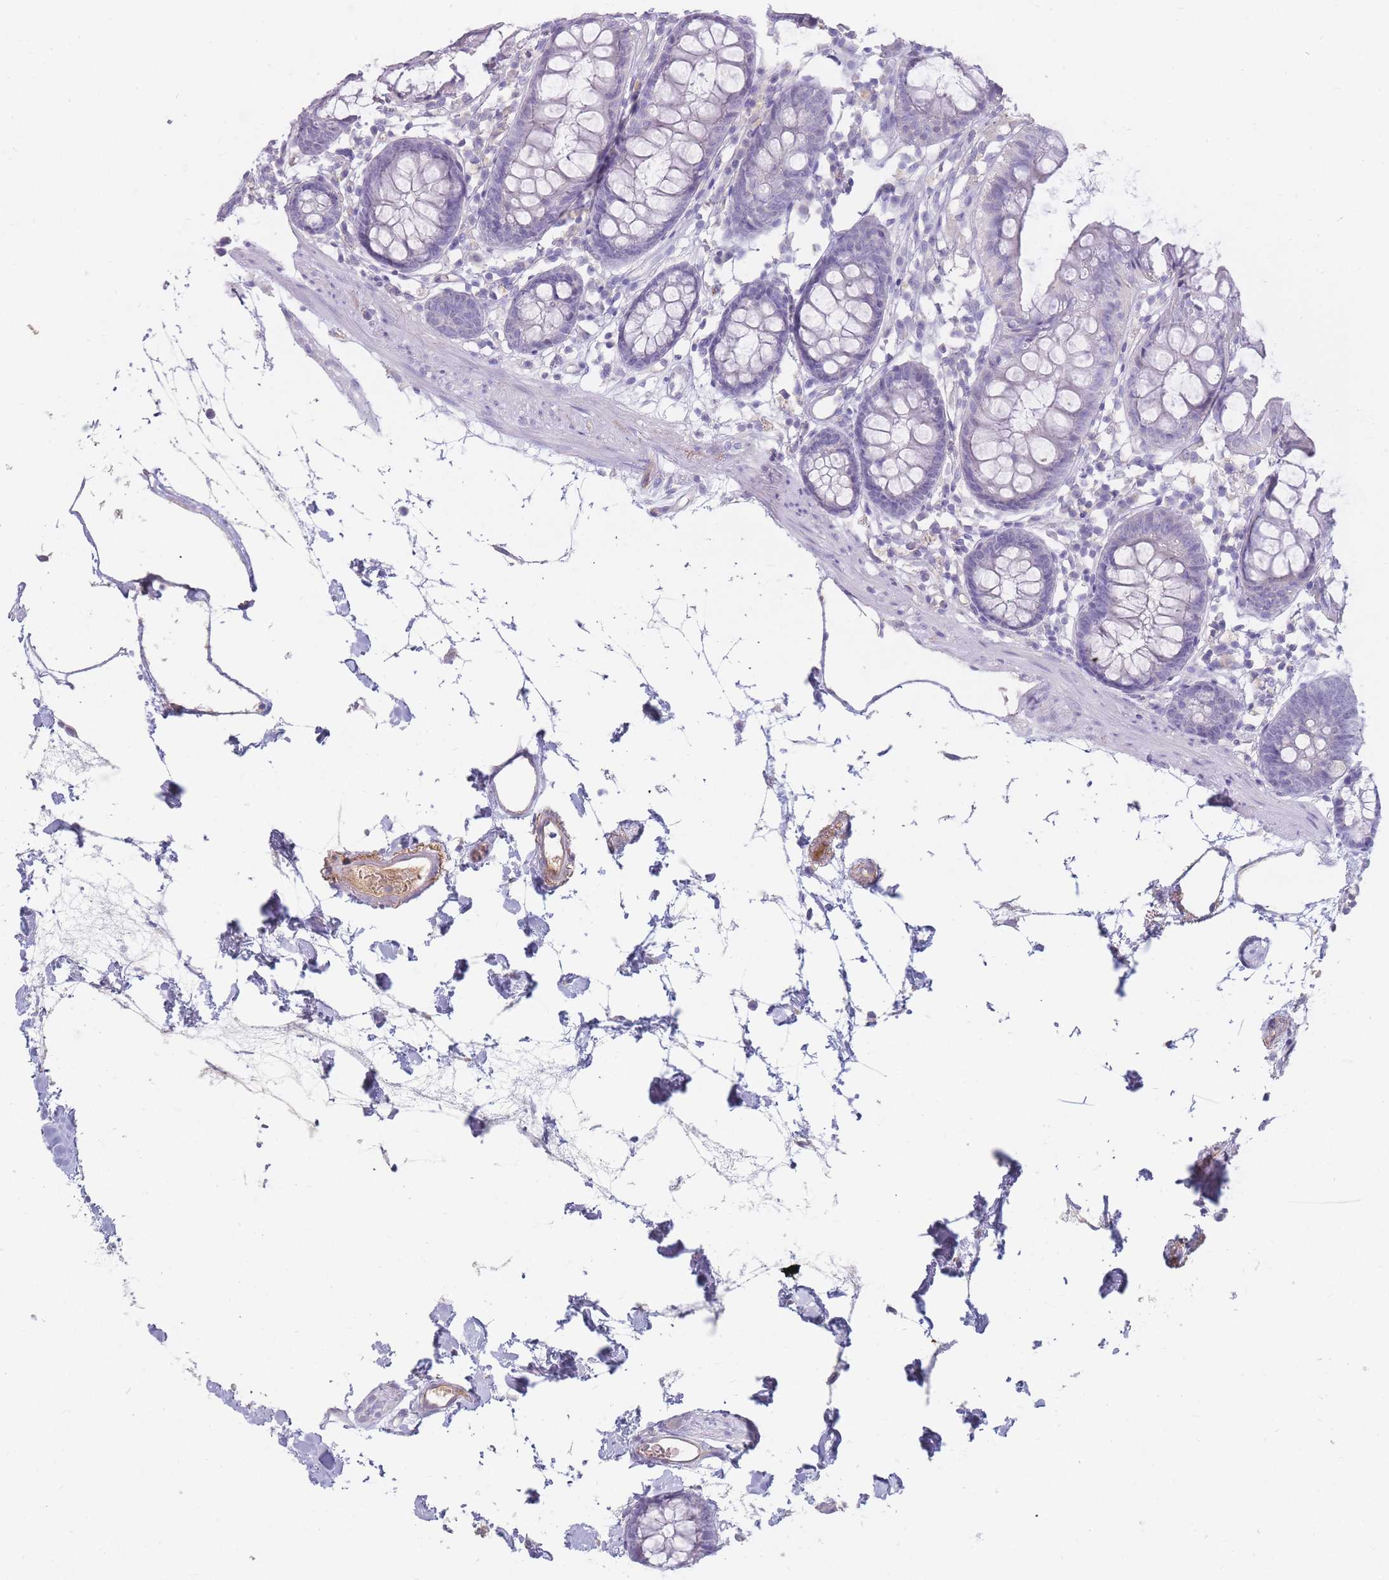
{"staining": {"intensity": "weak", "quantity": "<25%", "location": "cytoplasmic/membranous"}, "tissue": "colon", "cell_type": "Endothelial cells", "image_type": "normal", "snomed": [{"axis": "morphology", "description": "Normal tissue, NOS"}, {"axis": "topography", "description": "Colon"}], "caption": "DAB immunohistochemical staining of normal colon demonstrates no significant expression in endothelial cells. (DAB IHC visualized using brightfield microscopy, high magnification).", "gene": "PRG4", "patient": {"sex": "female", "age": 84}}